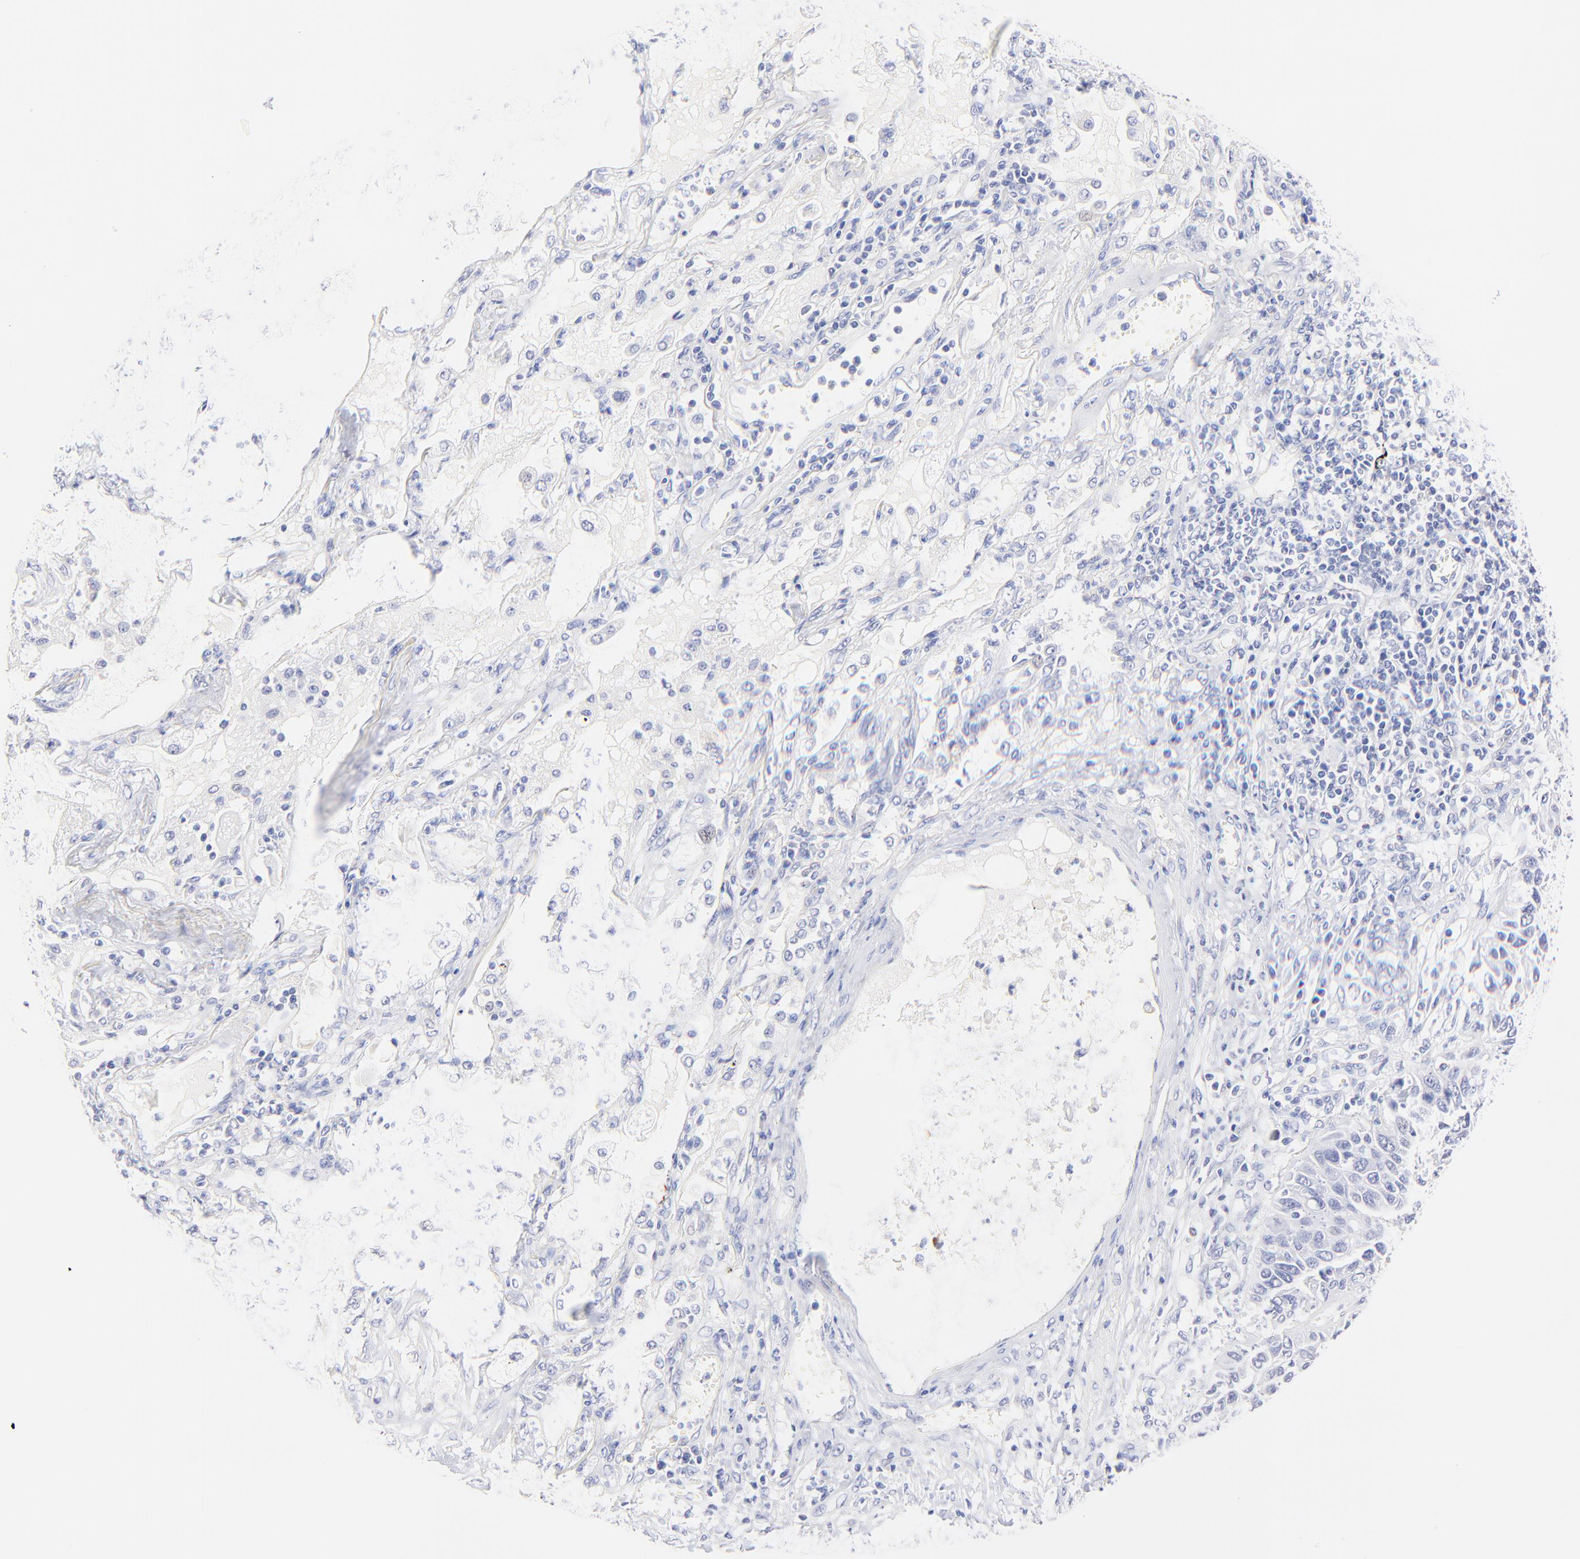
{"staining": {"intensity": "negative", "quantity": "none", "location": "none"}, "tissue": "lung cancer", "cell_type": "Tumor cells", "image_type": "cancer", "snomed": [{"axis": "morphology", "description": "Squamous cell carcinoma, NOS"}, {"axis": "topography", "description": "Lung"}], "caption": "An immunohistochemistry histopathology image of lung cancer is shown. There is no staining in tumor cells of lung cancer.", "gene": "RAB3A", "patient": {"sex": "female", "age": 76}}